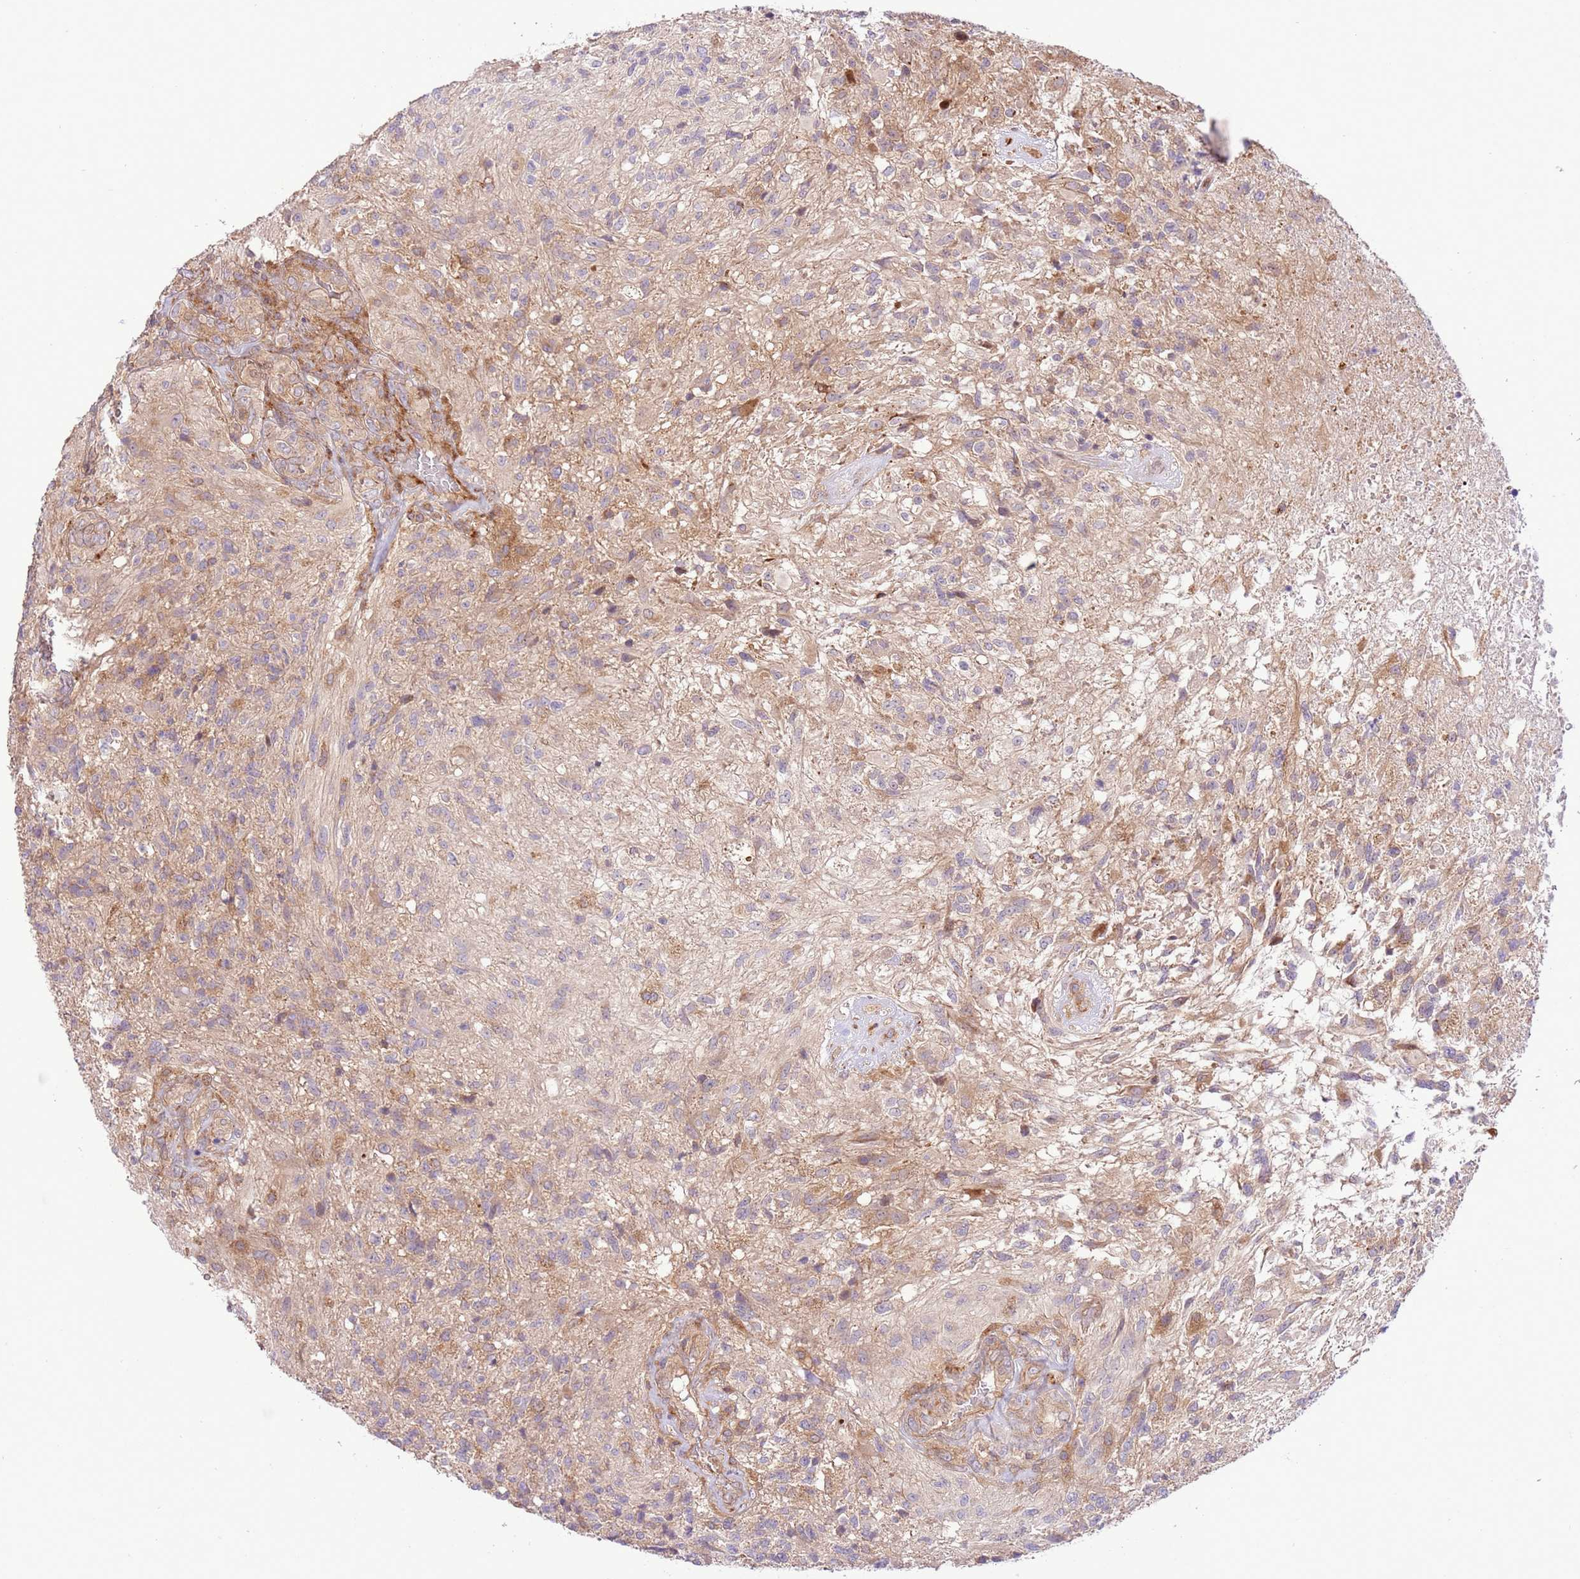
{"staining": {"intensity": "negative", "quantity": "none", "location": "none"}, "tissue": "glioma", "cell_type": "Tumor cells", "image_type": "cancer", "snomed": [{"axis": "morphology", "description": "Glioma, malignant, High grade"}, {"axis": "topography", "description": "Brain"}], "caption": "Protein analysis of malignant glioma (high-grade) exhibits no significant positivity in tumor cells.", "gene": "ZNF624", "patient": {"sex": "male", "age": 56}}